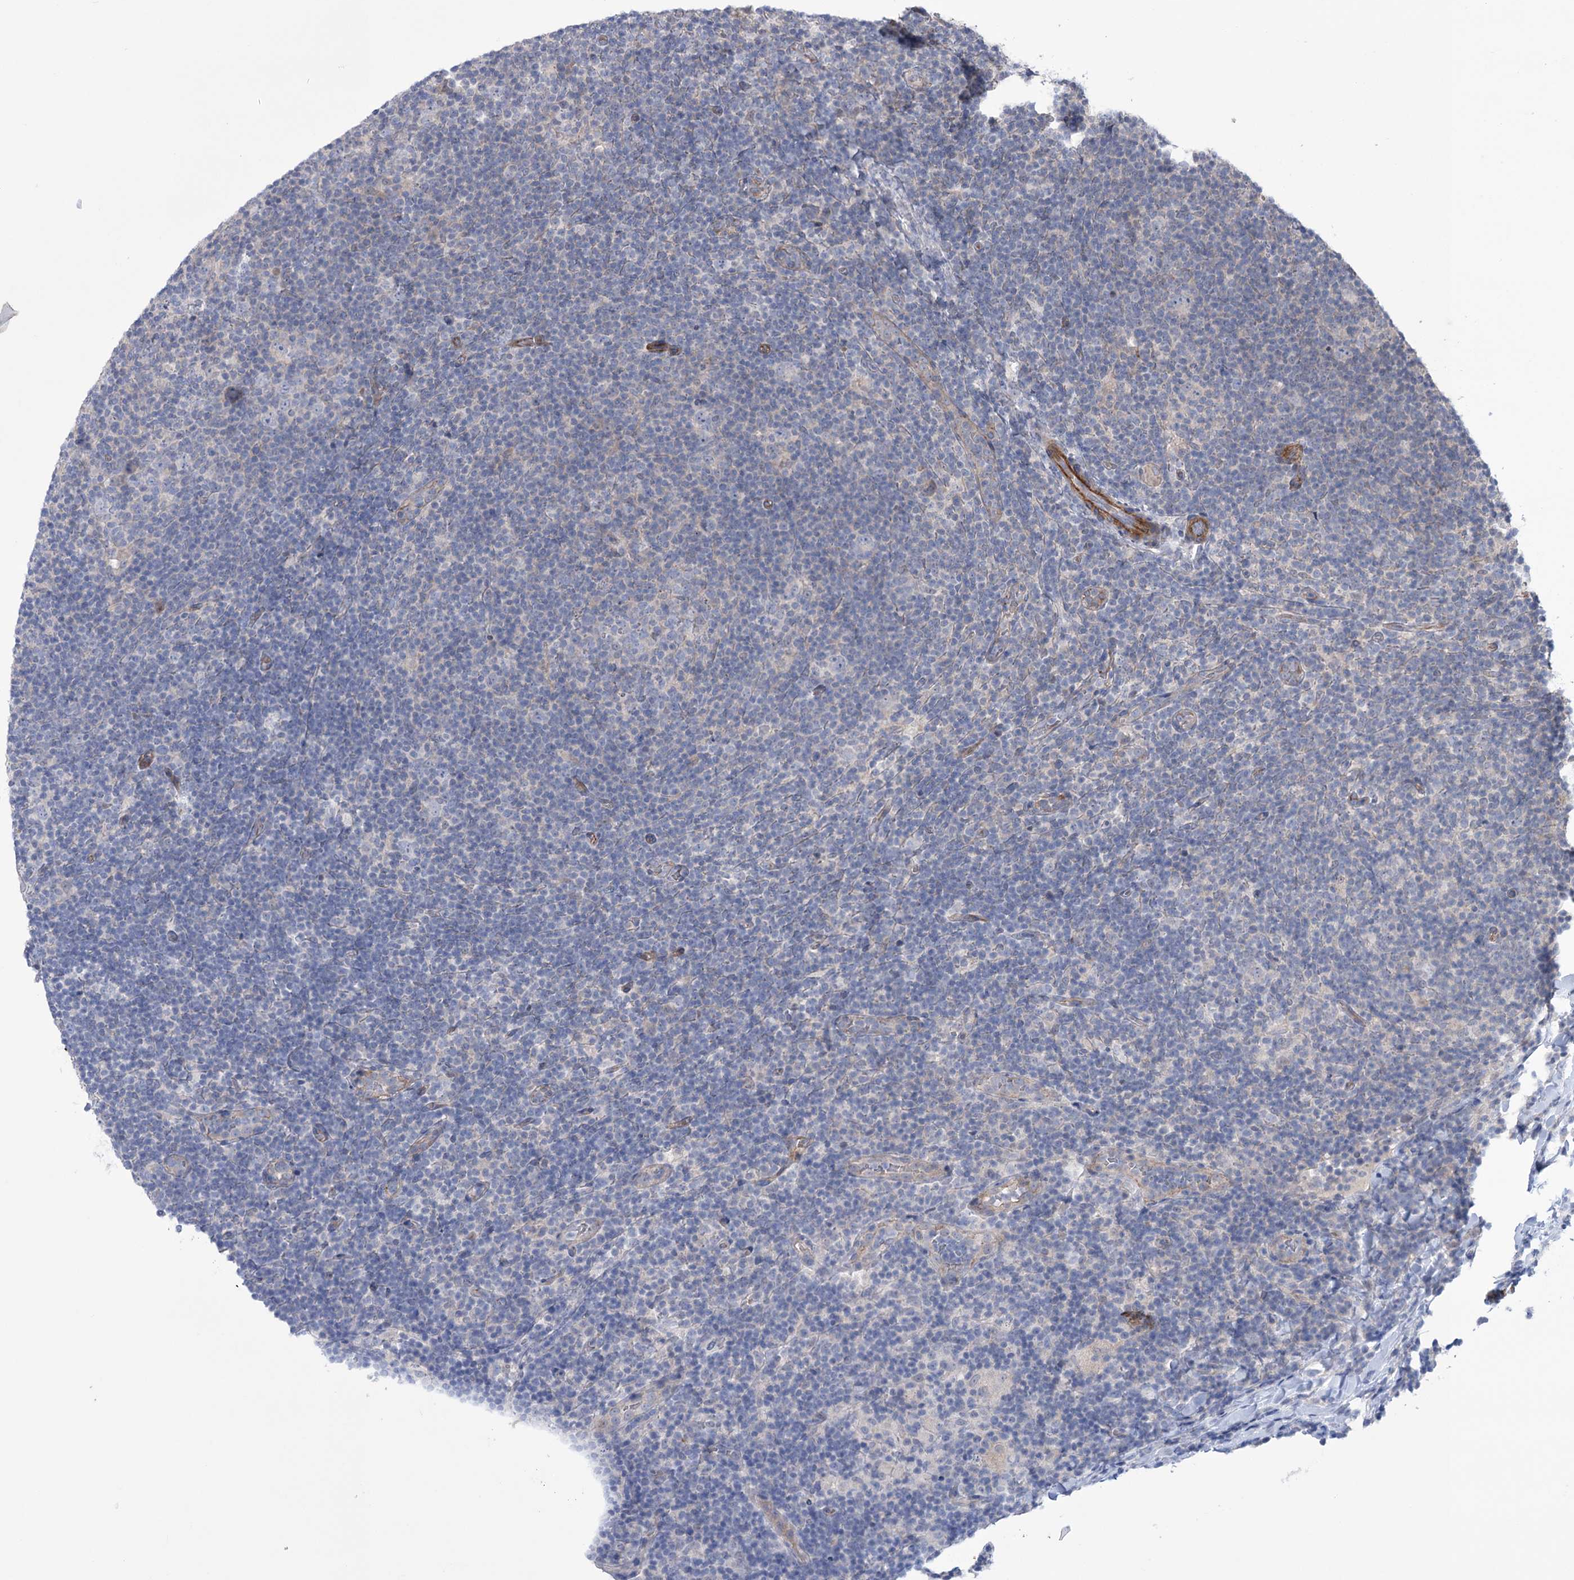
{"staining": {"intensity": "negative", "quantity": "none", "location": "none"}, "tissue": "lymphoma", "cell_type": "Tumor cells", "image_type": "cancer", "snomed": [{"axis": "morphology", "description": "Hodgkin's disease, NOS"}, {"axis": "topography", "description": "Lymph node"}], "caption": "Histopathology image shows no protein expression in tumor cells of Hodgkin's disease tissue.", "gene": "TRIM71", "patient": {"sex": "female", "age": 57}}